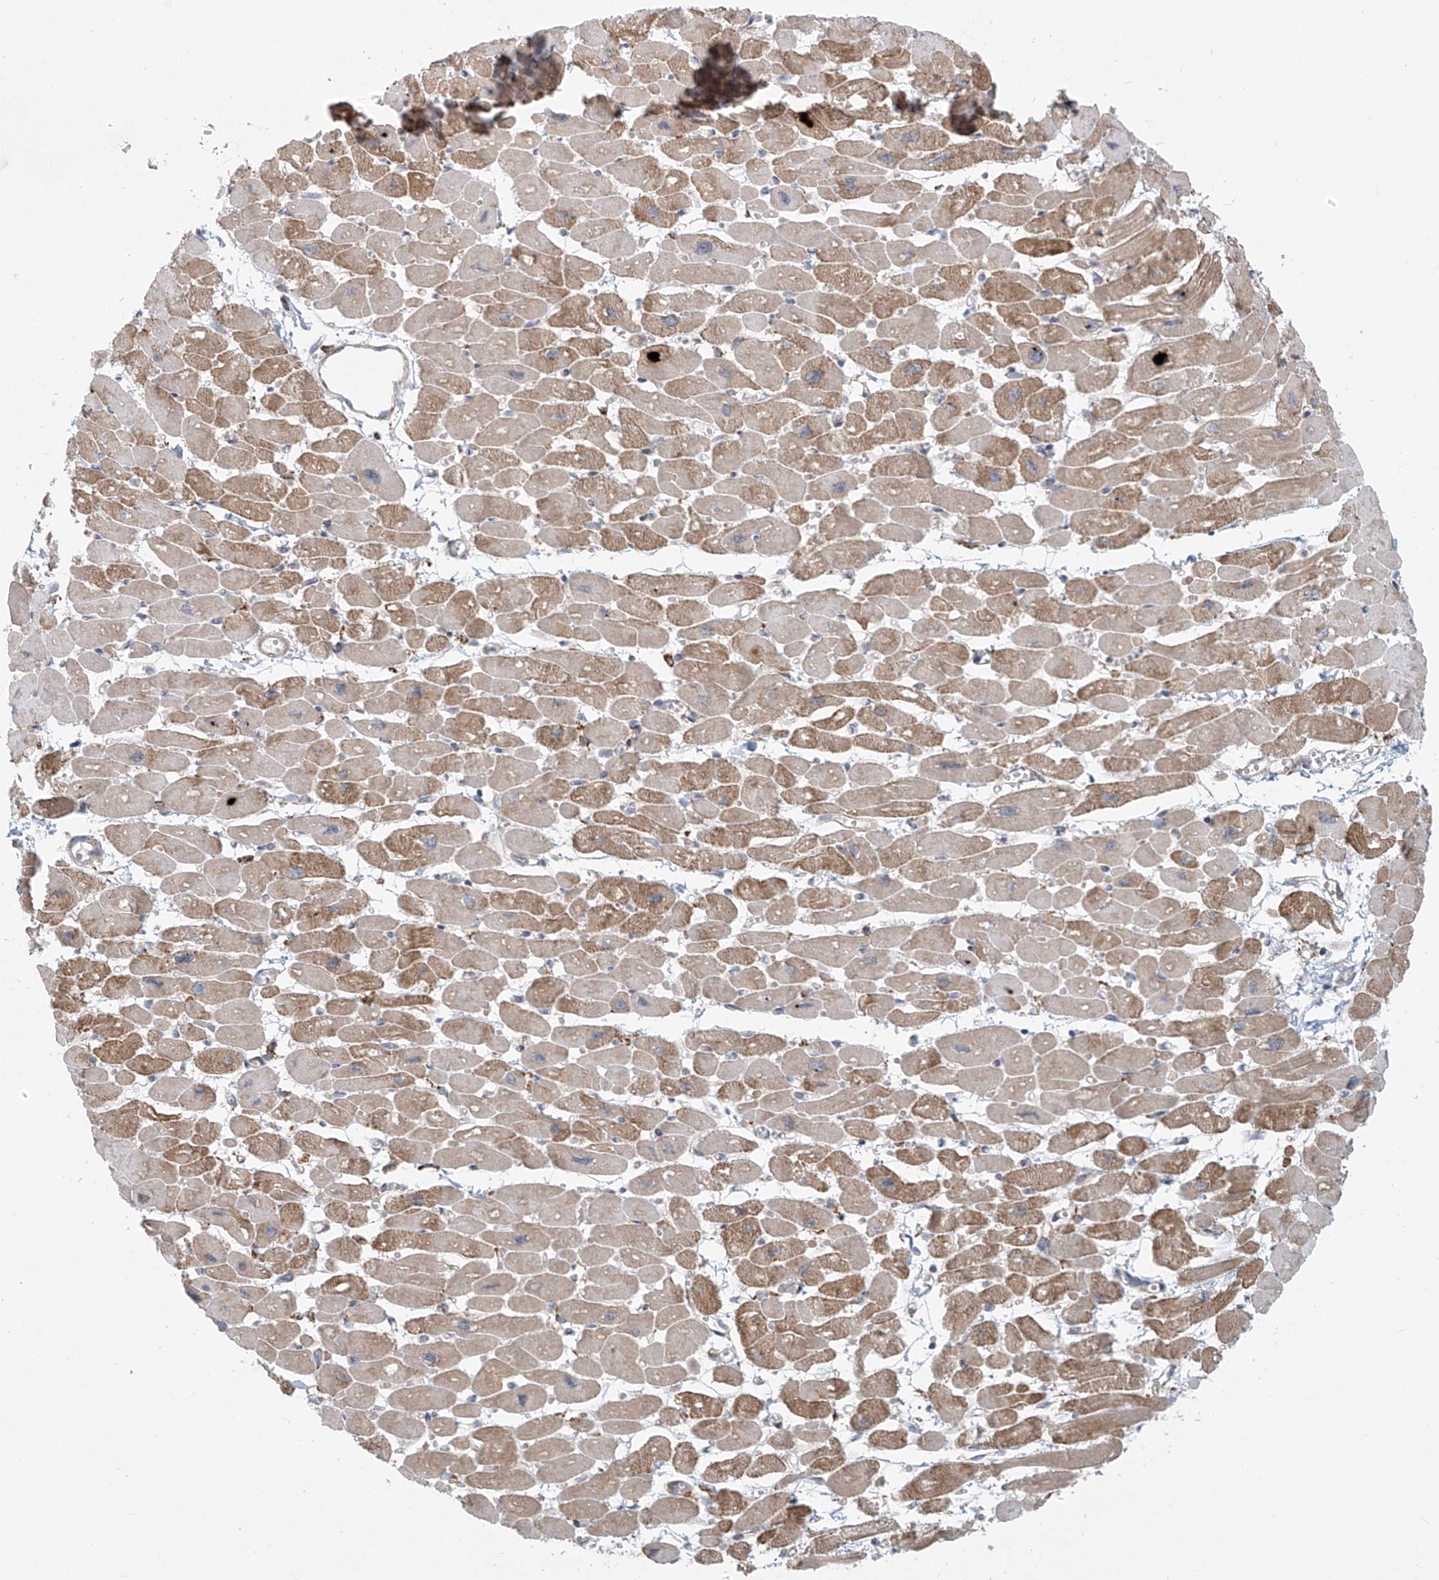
{"staining": {"intensity": "moderate", "quantity": ">75%", "location": "cytoplasmic/membranous"}, "tissue": "heart muscle", "cell_type": "Cardiomyocytes", "image_type": "normal", "snomed": [{"axis": "morphology", "description": "Normal tissue, NOS"}, {"axis": "topography", "description": "Heart"}], "caption": "IHC micrograph of benign heart muscle stained for a protein (brown), which exhibits medium levels of moderate cytoplasmic/membranous expression in approximately >75% of cardiomyocytes.", "gene": "KATNIP", "patient": {"sex": "female", "age": 54}}